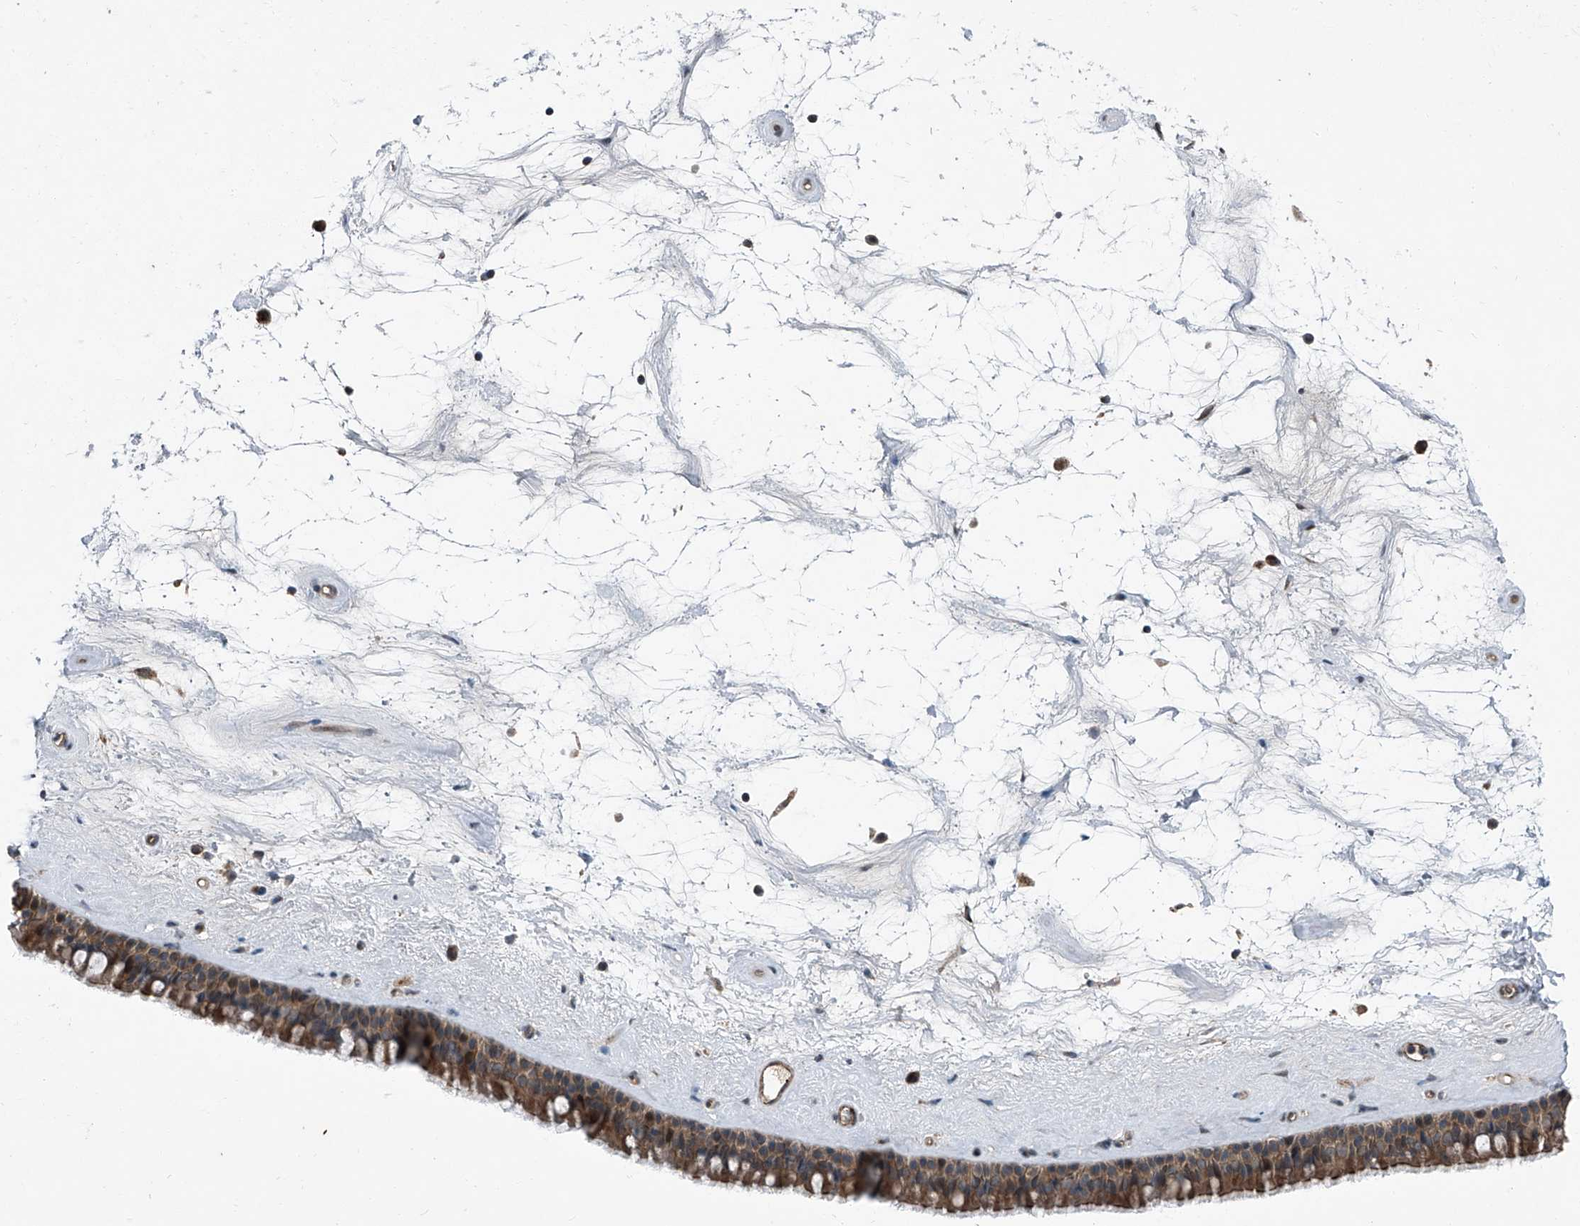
{"staining": {"intensity": "strong", "quantity": "25%-75%", "location": "cytoplasmic/membranous"}, "tissue": "nasopharynx", "cell_type": "Respiratory epithelial cells", "image_type": "normal", "snomed": [{"axis": "morphology", "description": "Normal tissue, NOS"}, {"axis": "topography", "description": "Nasopharynx"}], "caption": "A brown stain shows strong cytoplasmic/membranous positivity of a protein in respiratory epithelial cells of unremarkable nasopharynx. (DAB IHC with brightfield microscopy, high magnification).", "gene": "SENP2", "patient": {"sex": "male", "age": 64}}